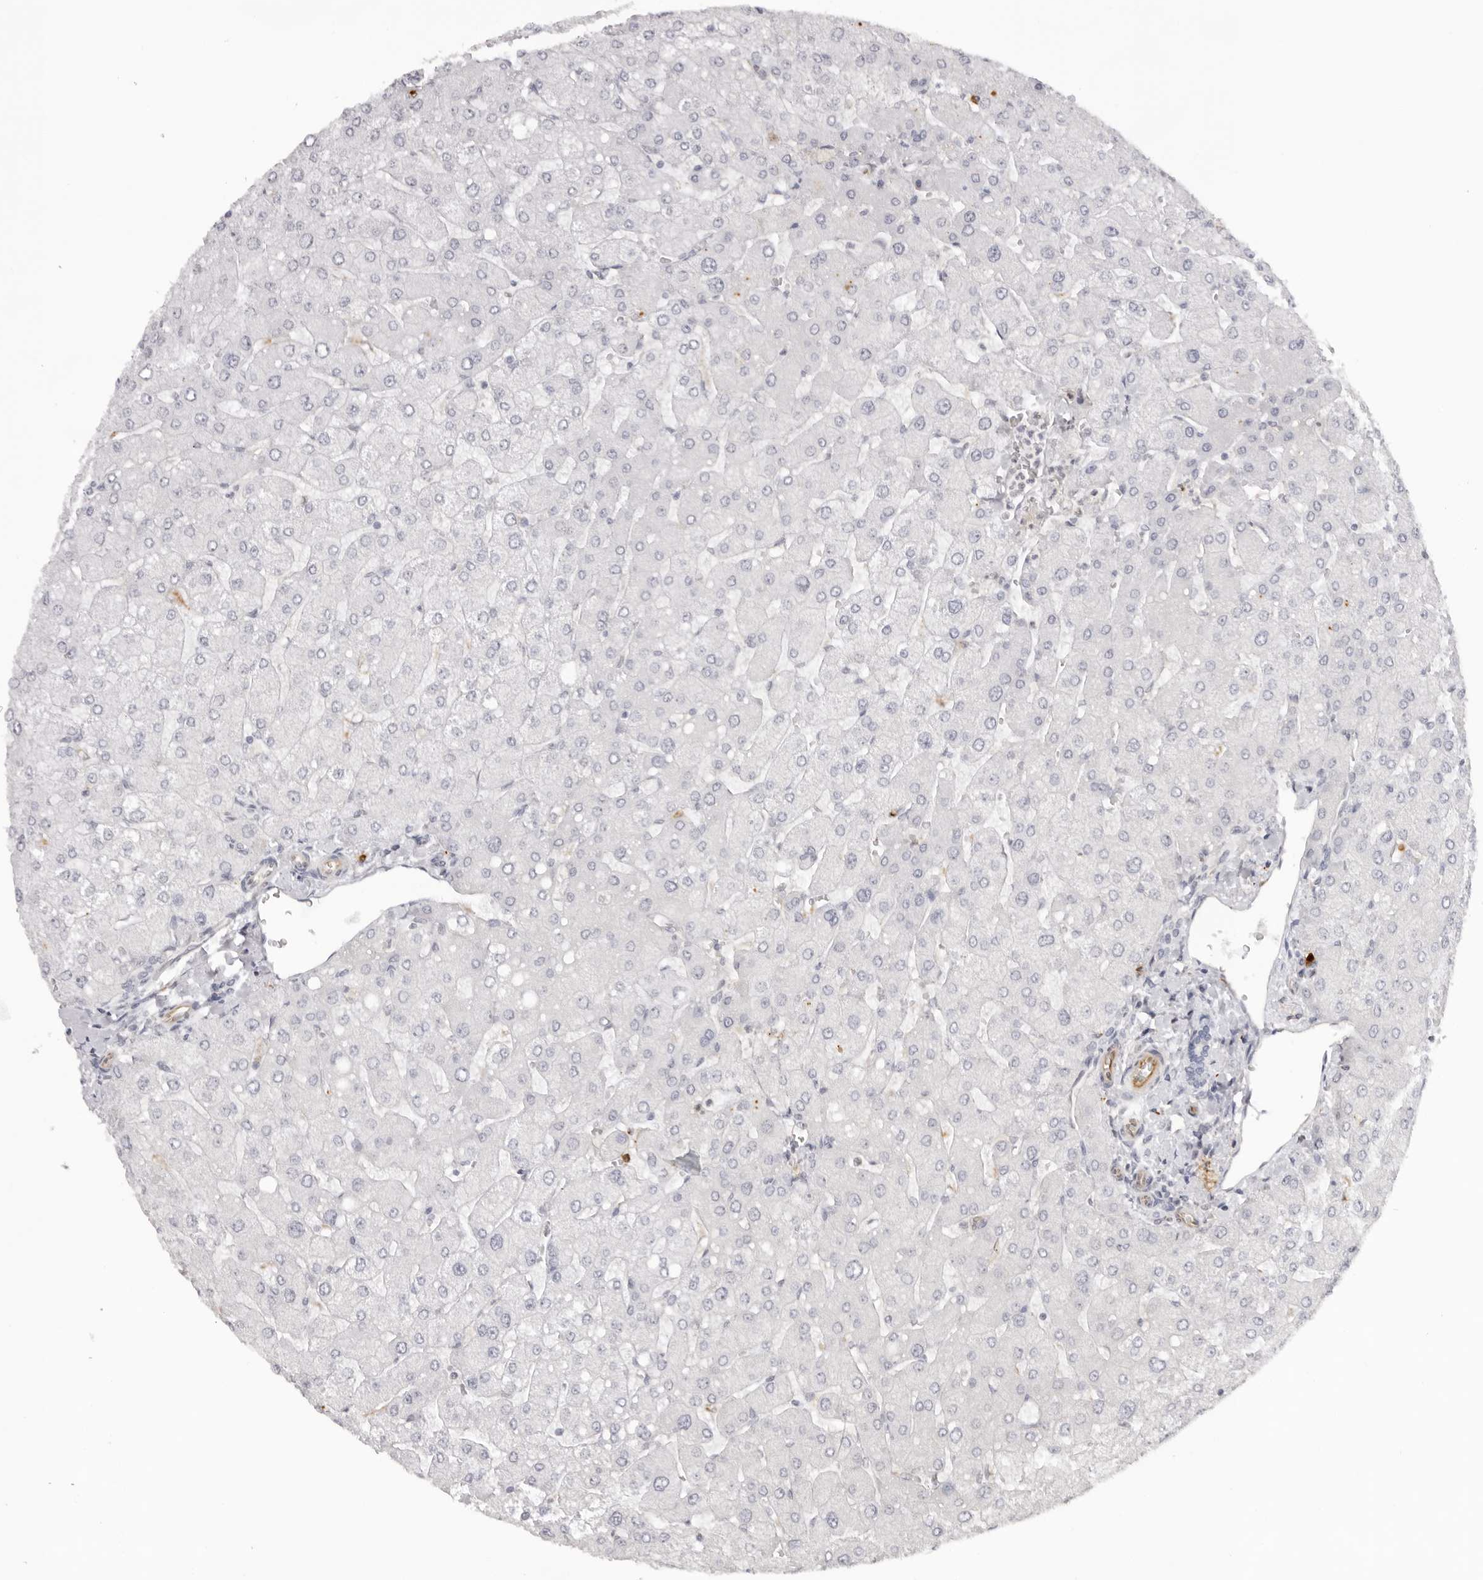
{"staining": {"intensity": "negative", "quantity": "none", "location": "none"}, "tissue": "liver", "cell_type": "Cholangiocytes", "image_type": "normal", "snomed": [{"axis": "morphology", "description": "Normal tissue, NOS"}, {"axis": "topography", "description": "Liver"}], "caption": "The micrograph shows no staining of cholangiocytes in normal liver.", "gene": "DYNLT5", "patient": {"sex": "male", "age": 55}}